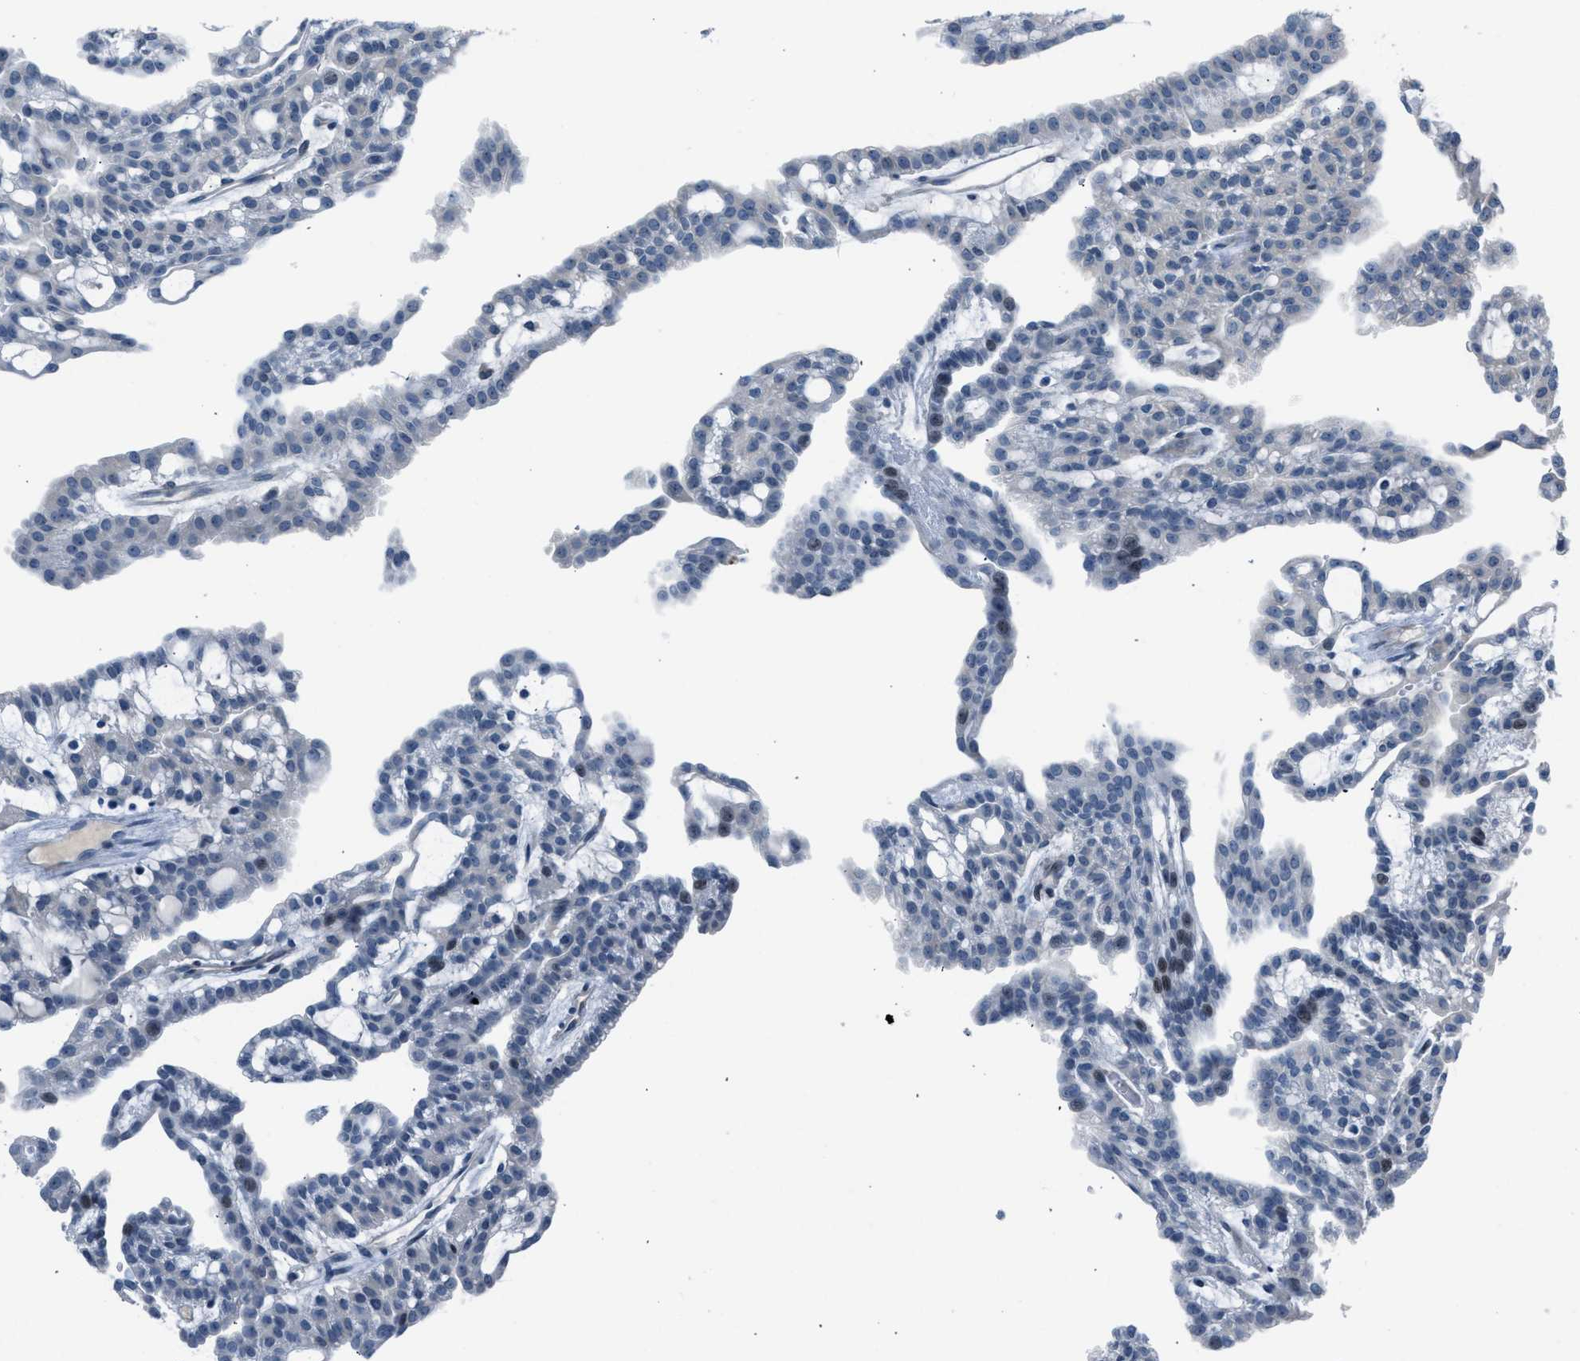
{"staining": {"intensity": "negative", "quantity": "none", "location": "none"}, "tissue": "renal cancer", "cell_type": "Tumor cells", "image_type": "cancer", "snomed": [{"axis": "morphology", "description": "Adenocarcinoma, NOS"}, {"axis": "topography", "description": "Kidney"}], "caption": "Micrograph shows no significant protein expression in tumor cells of renal adenocarcinoma.", "gene": "RNF41", "patient": {"sex": "male", "age": 63}}